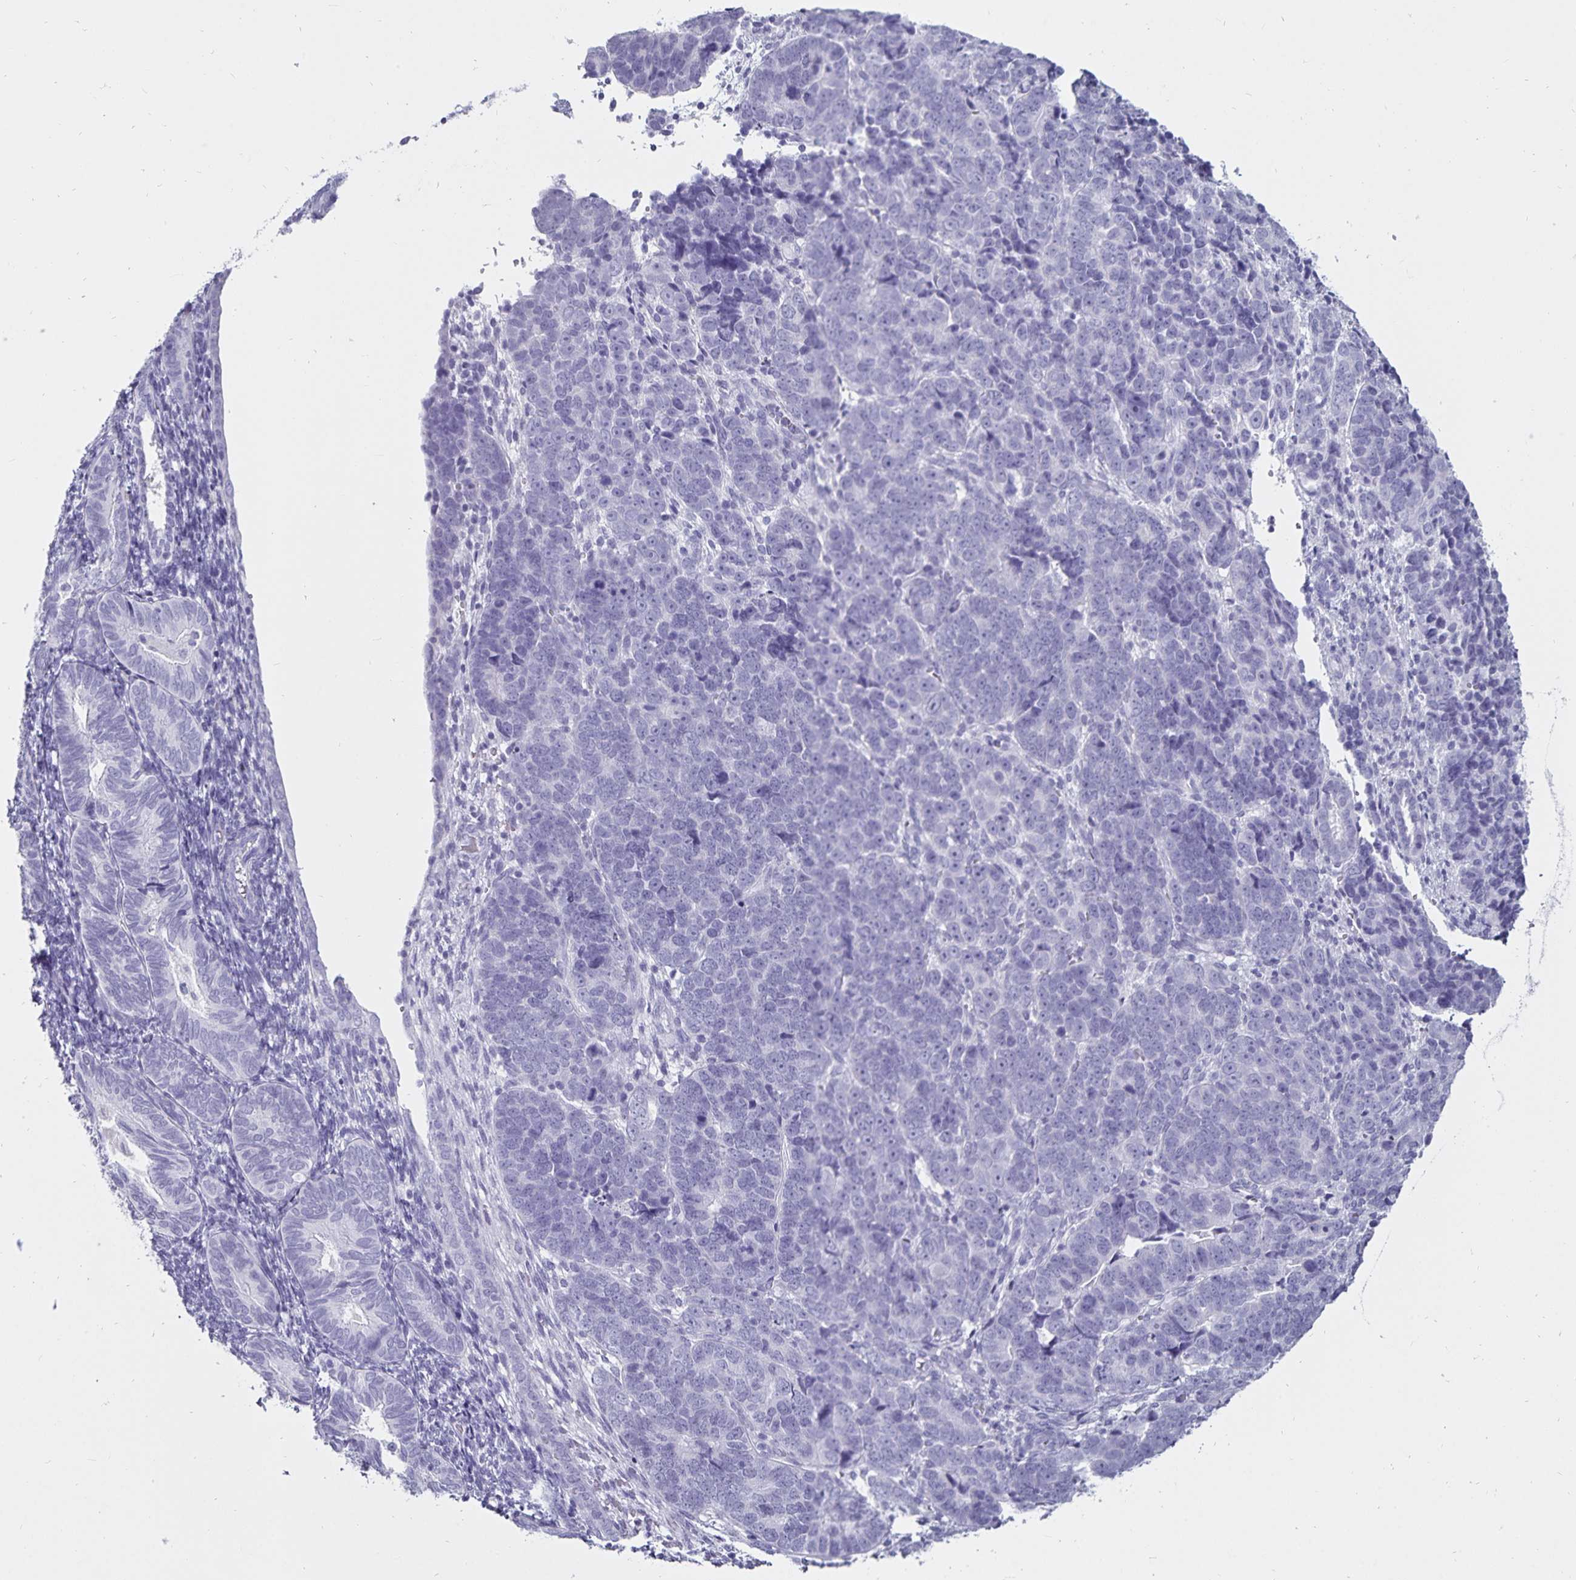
{"staining": {"intensity": "negative", "quantity": "none", "location": "none"}, "tissue": "endometrial cancer", "cell_type": "Tumor cells", "image_type": "cancer", "snomed": [{"axis": "morphology", "description": "Adenocarcinoma, NOS"}, {"axis": "topography", "description": "Endometrium"}], "caption": "Immunohistochemistry histopathology image of human endometrial cancer stained for a protein (brown), which reveals no staining in tumor cells.", "gene": "DEFA6", "patient": {"sex": "female", "age": 82}}